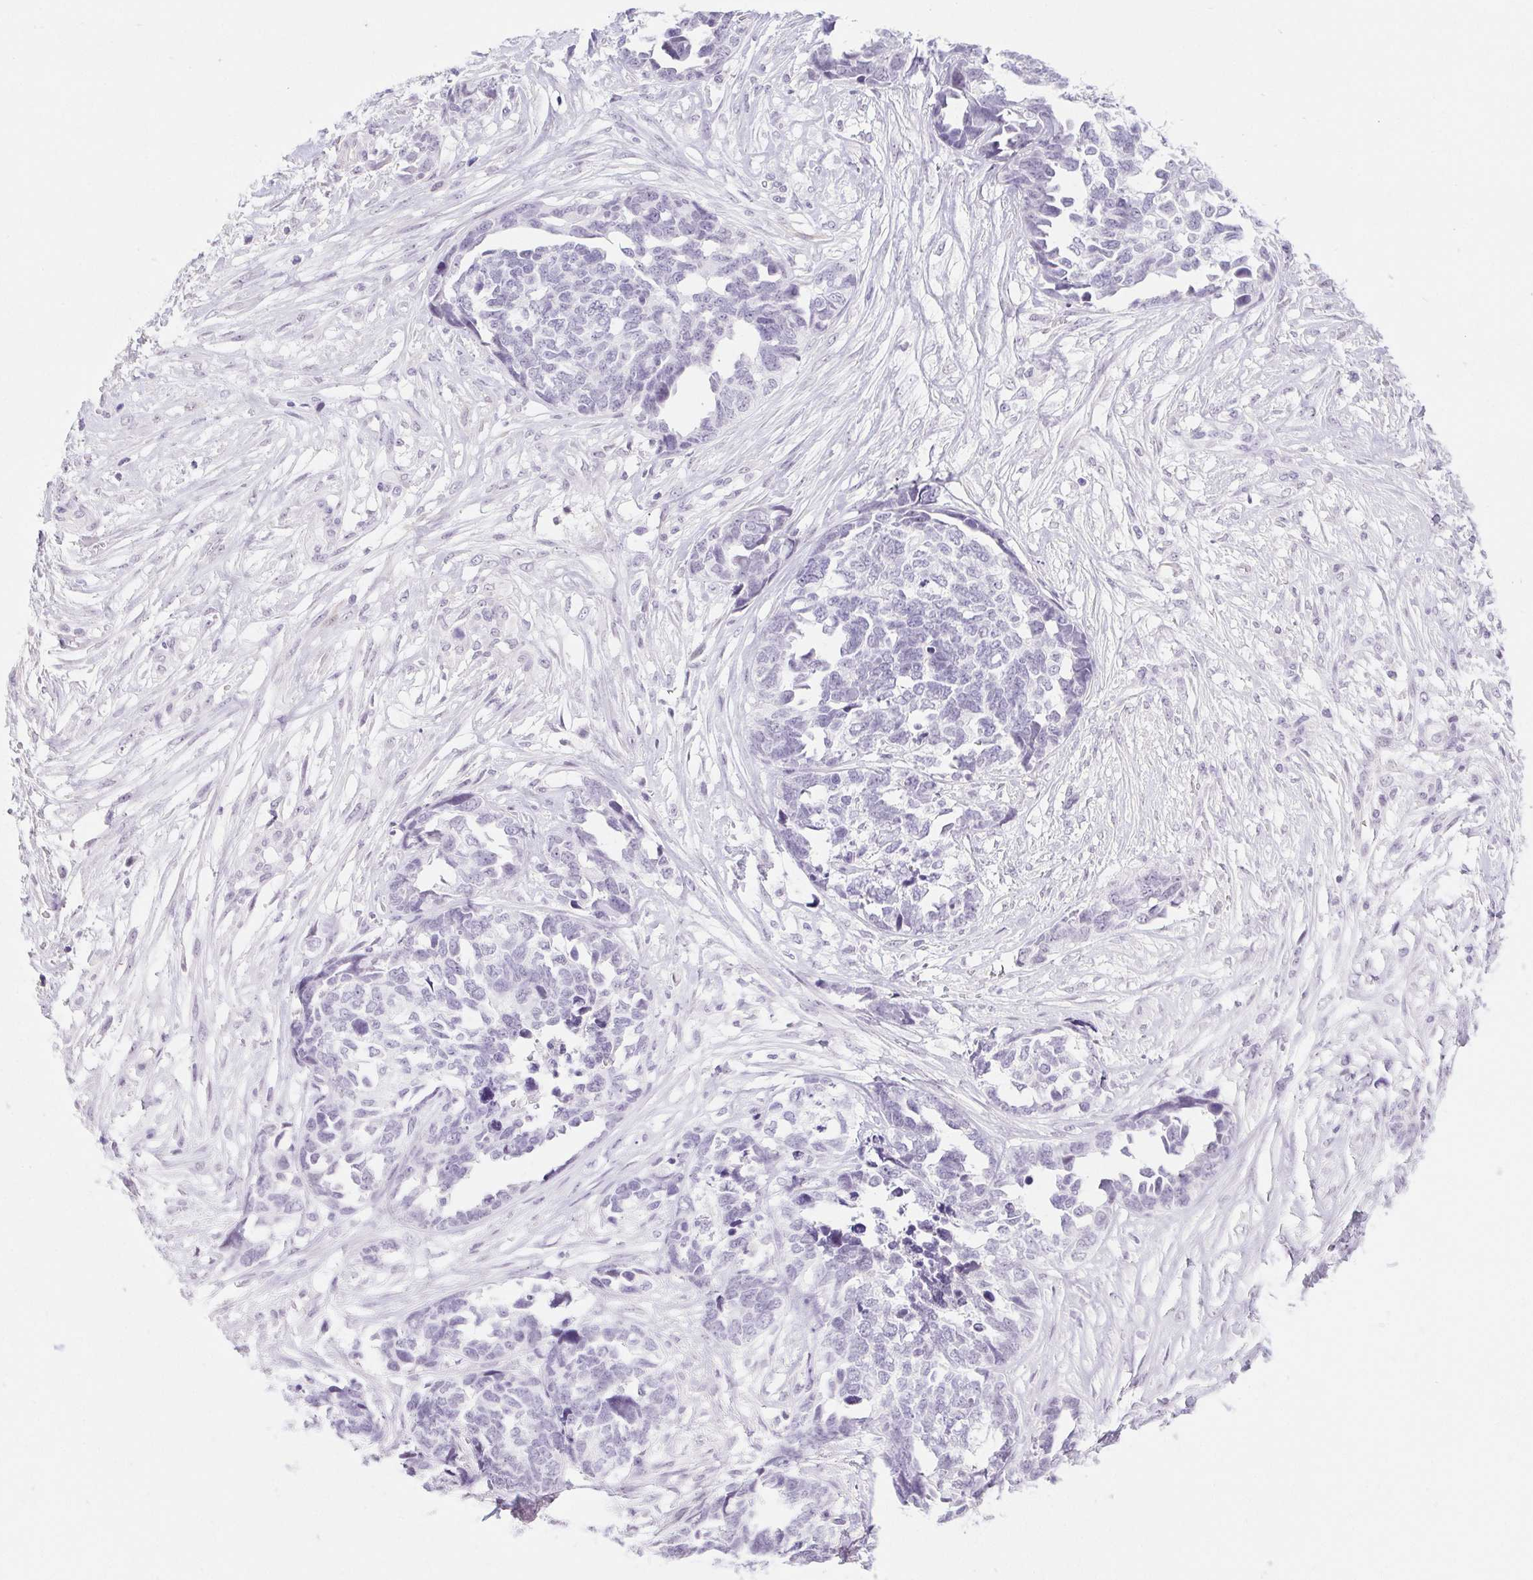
{"staining": {"intensity": "negative", "quantity": "none", "location": "none"}, "tissue": "ovarian cancer", "cell_type": "Tumor cells", "image_type": "cancer", "snomed": [{"axis": "morphology", "description": "Cystadenocarcinoma, serous, NOS"}, {"axis": "topography", "description": "Ovary"}], "caption": "There is no significant expression in tumor cells of ovarian cancer (serous cystadenocarcinoma).", "gene": "BCAS1", "patient": {"sex": "female", "age": 69}}